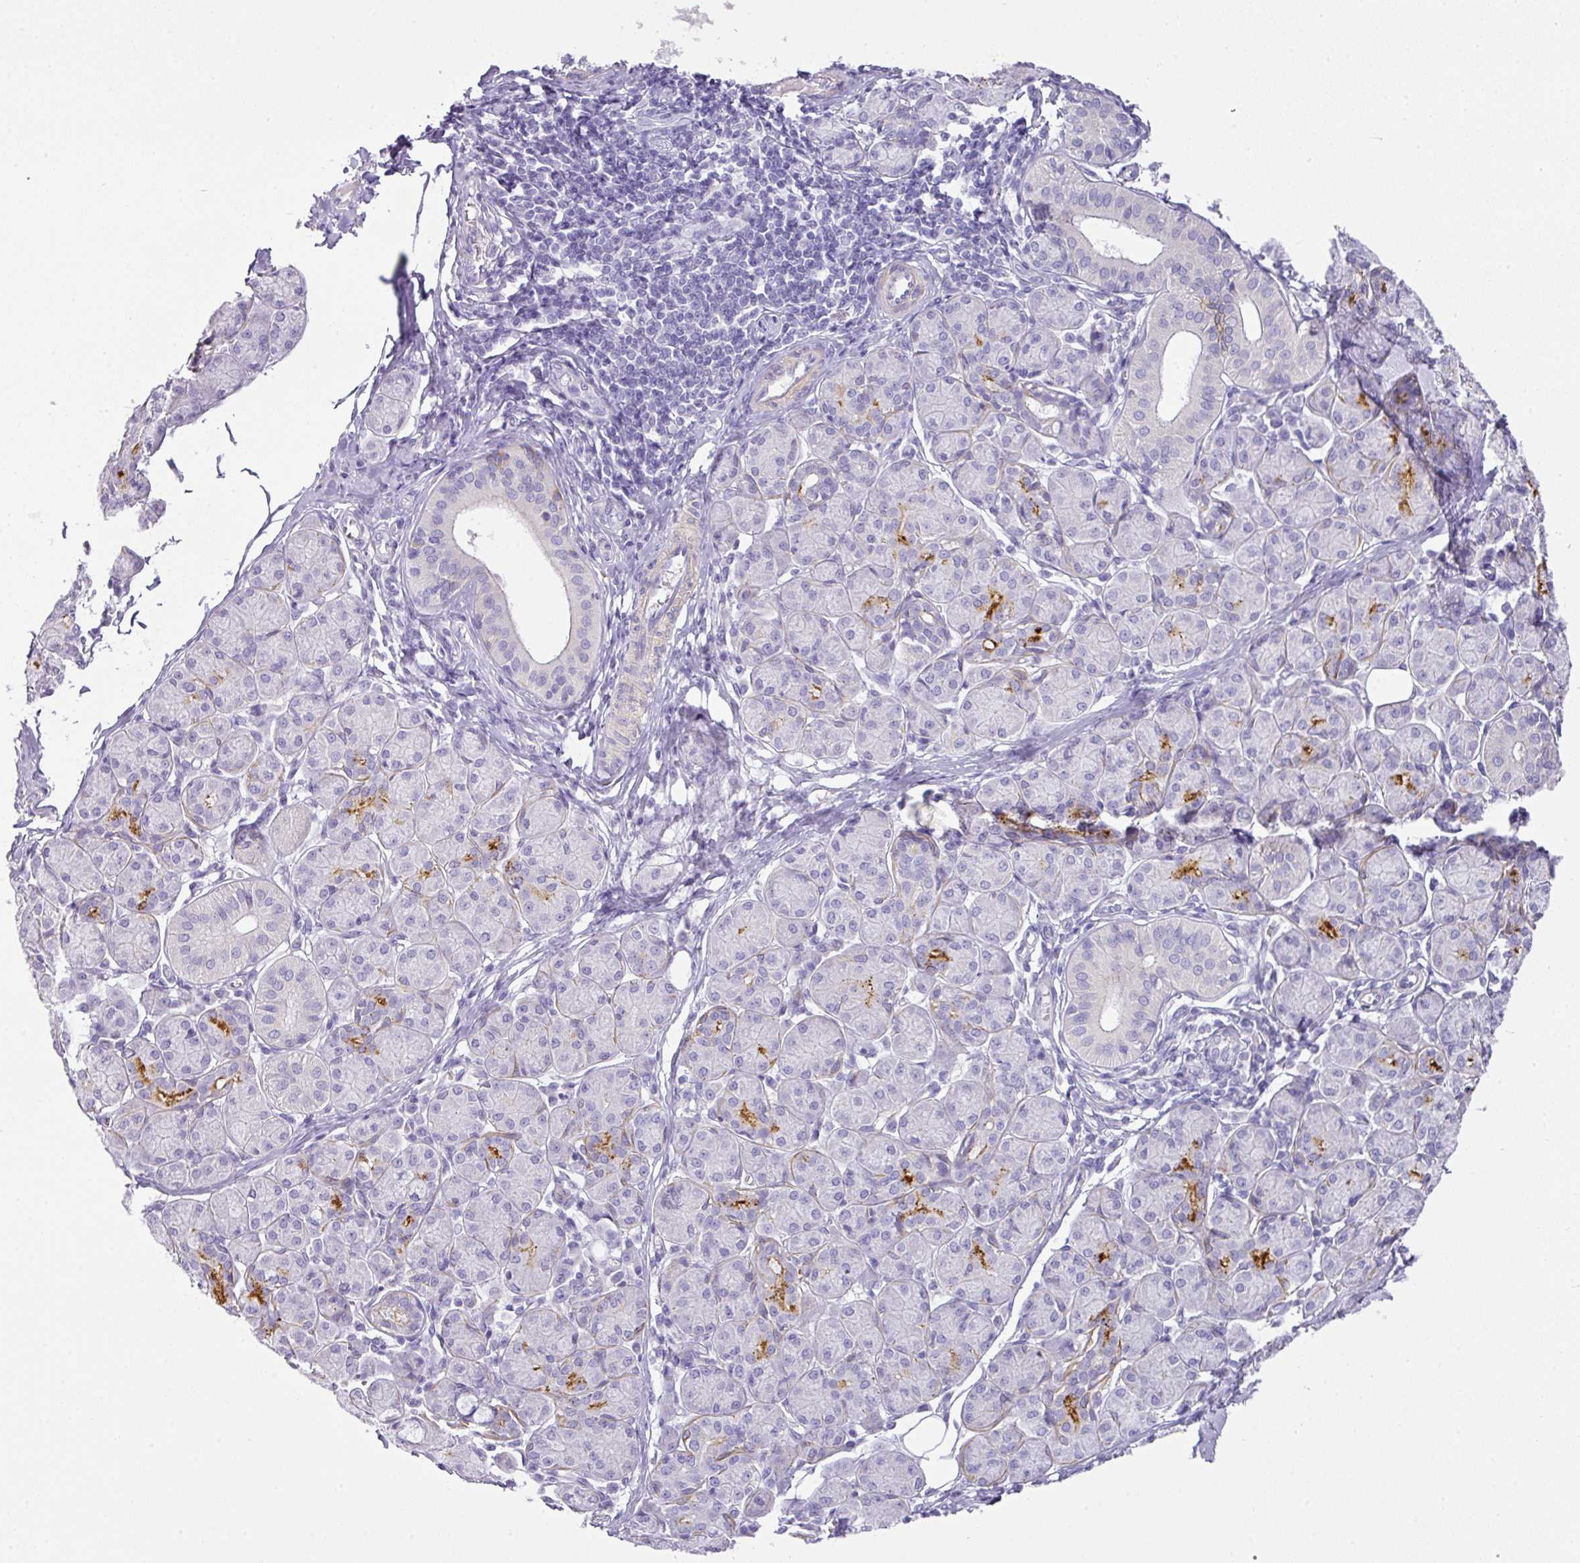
{"staining": {"intensity": "moderate", "quantity": "<25%", "location": "cytoplasmic/membranous"}, "tissue": "salivary gland", "cell_type": "Glandular cells", "image_type": "normal", "snomed": [{"axis": "morphology", "description": "Normal tissue, NOS"}, {"axis": "morphology", "description": "Inflammation, NOS"}, {"axis": "topography", "description": "Lymph node"}, {"axis": "topography", "description": "Salivary gland"}], "caption": "Salivary gland stained with DAB immunohistochemistry (IHC) shows low levels of moderate cytoplasmic/membranous positivity in approximately <25% of glandular cells.", "gene": "TARM1", "patient": {"sex": "male", "age": 3}}